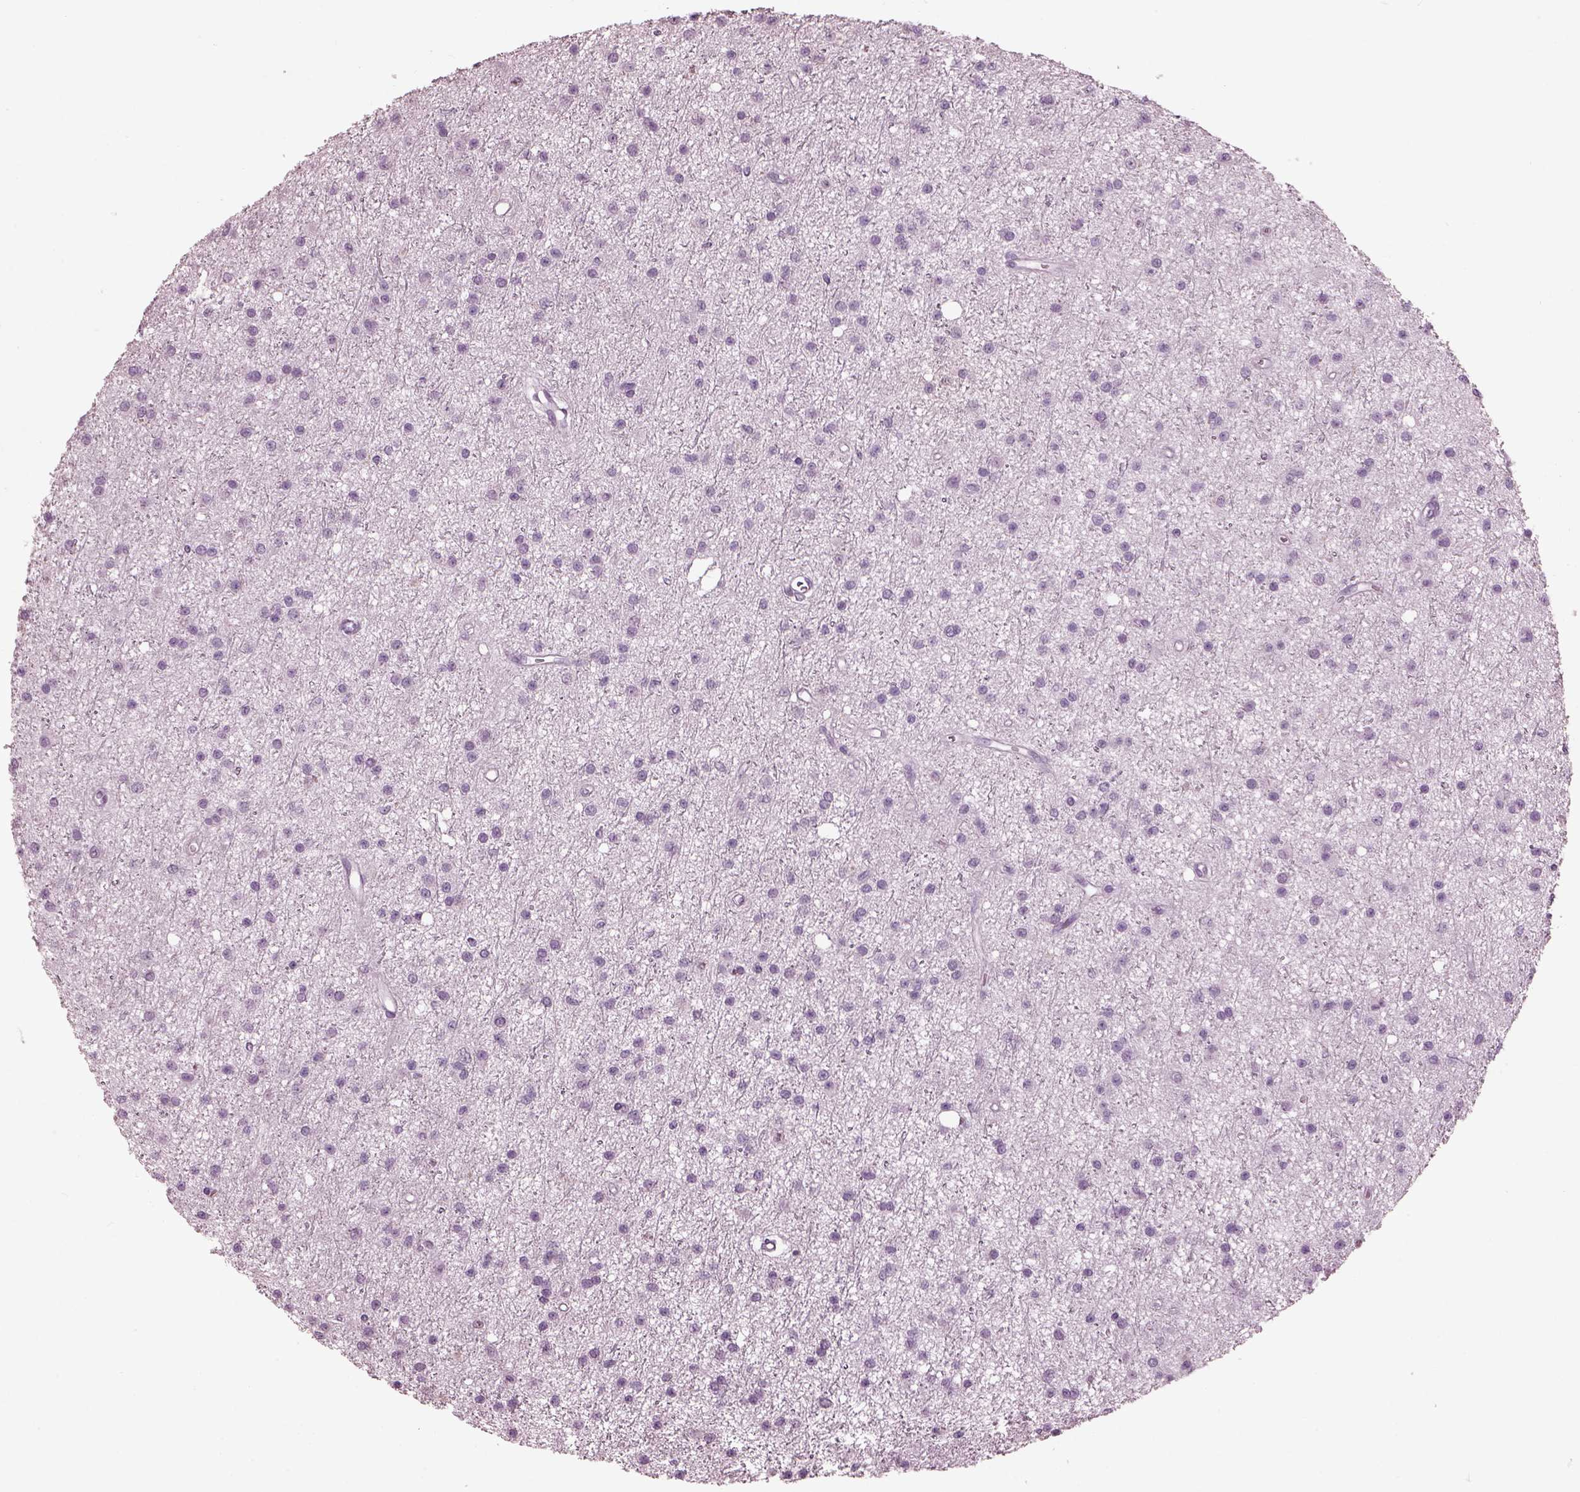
{"staining": {"intensity": "negative", "quantity": "none", "location": "none"}, "tissue": "glioma", "cell_type": "Tumor cells", "image_type": "cancer", "snomed": [{"axis": "morphology", "description": "Glioma, malignant, Low grade"}, {"axis": "topography", "description": "Brain"}], "caption": "Immunohistochemistry (IHC) of human malignant low-grade glioma displays no staining in tumor cells. Nuclei are stained in blue.", "gene": "PACRG", "patient": {"sex": "male", "age": 27}}